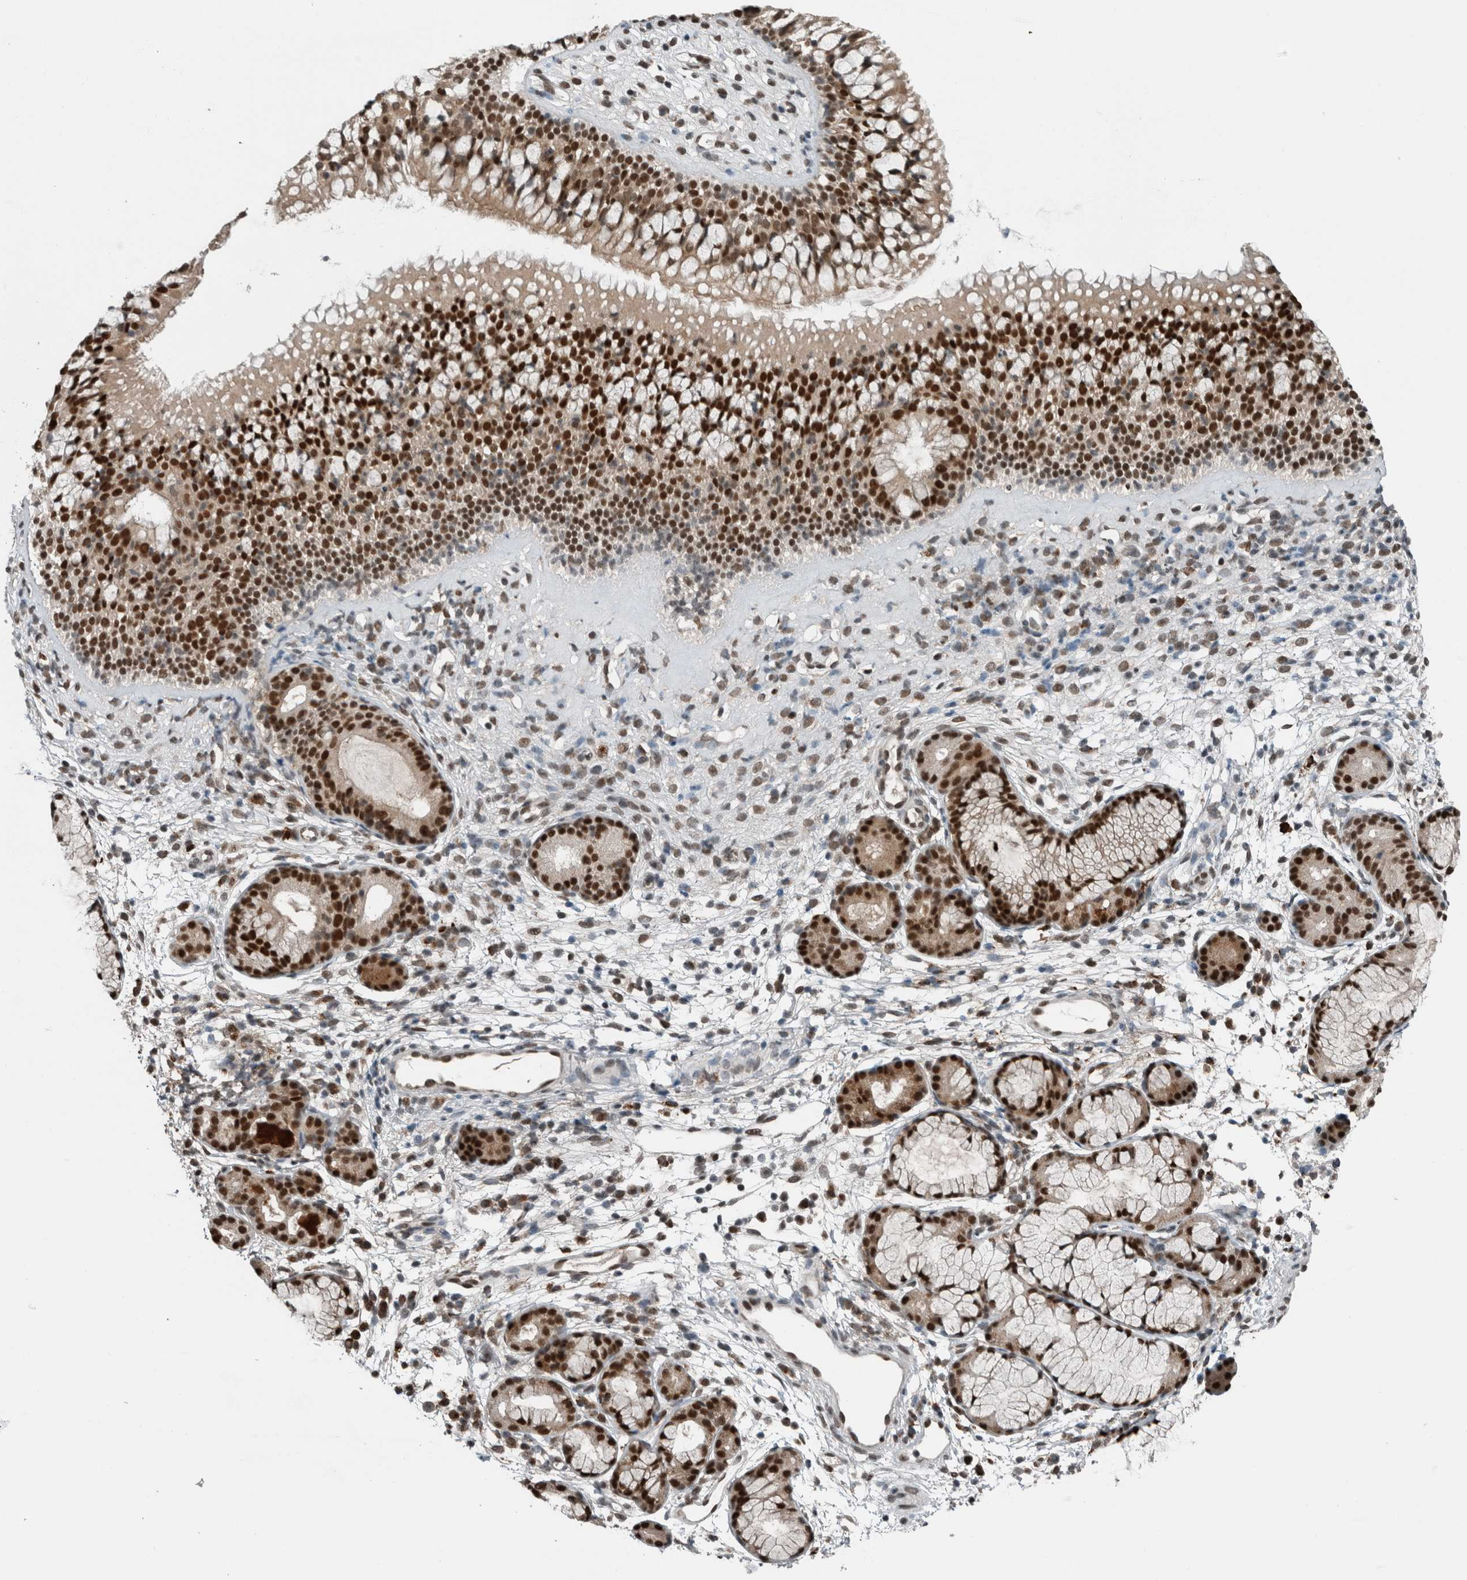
{"staining": {"intensity": "strong", "quantity": ">75%", "location": "cytoplasmic/membranous,nuclear"}, "tissue": "nasopharynx", "cell_type": "Respiratory epithelial cells", "image_type": "normal", "snomed": [{"axis": "morphology", "description": "Normal tissue, NOS"}, {"axis": "morphology", "description": "Inflammation, NOS"}, {"axis": "topography", "description": "Nasopharynx"}], "caption": "Nasopharynx stained with a brown dye exhibits strong cytoplasmic/membranous,nuclear positive expression in about >75% of respiratory epithelial cells.", "gene": "SPAG7", "patient": {"sex": "female", "age": 19}}